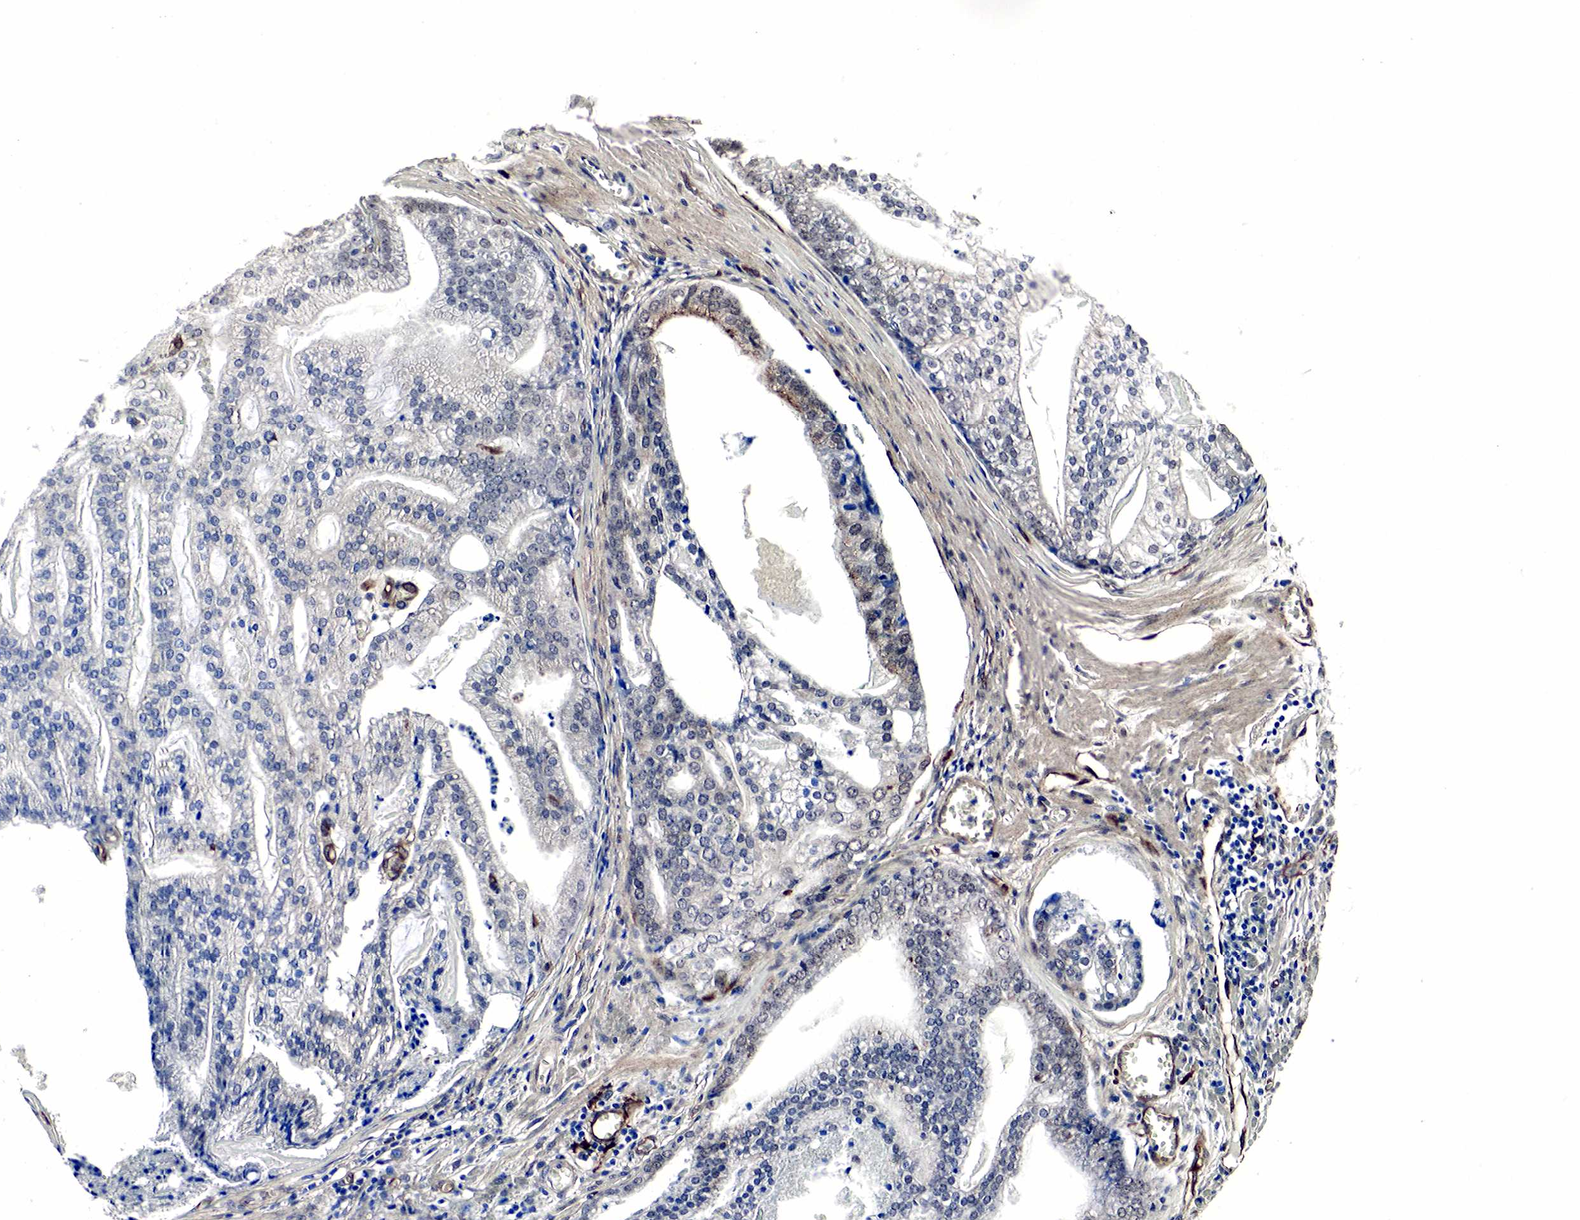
{"staining": {"intensity": "negative", "quantity": "none", "location": "none"}, "tissue": "prostate cancer", "cell_type": "Tumor cells", "image_type": "cancer", "snomed": [{"axis": "morphology", "description": "Adenocarcinoma, High grade"}, {"axis": "topography", "description": "Prostate"}], "caption": "This is an IHC photomicrograph of adenocarcinoma (high-grade) (prostate). There is no positivity in tumor cells.", "gene": "SPIN1", "patient": {"sex": "male", "age": 56}}